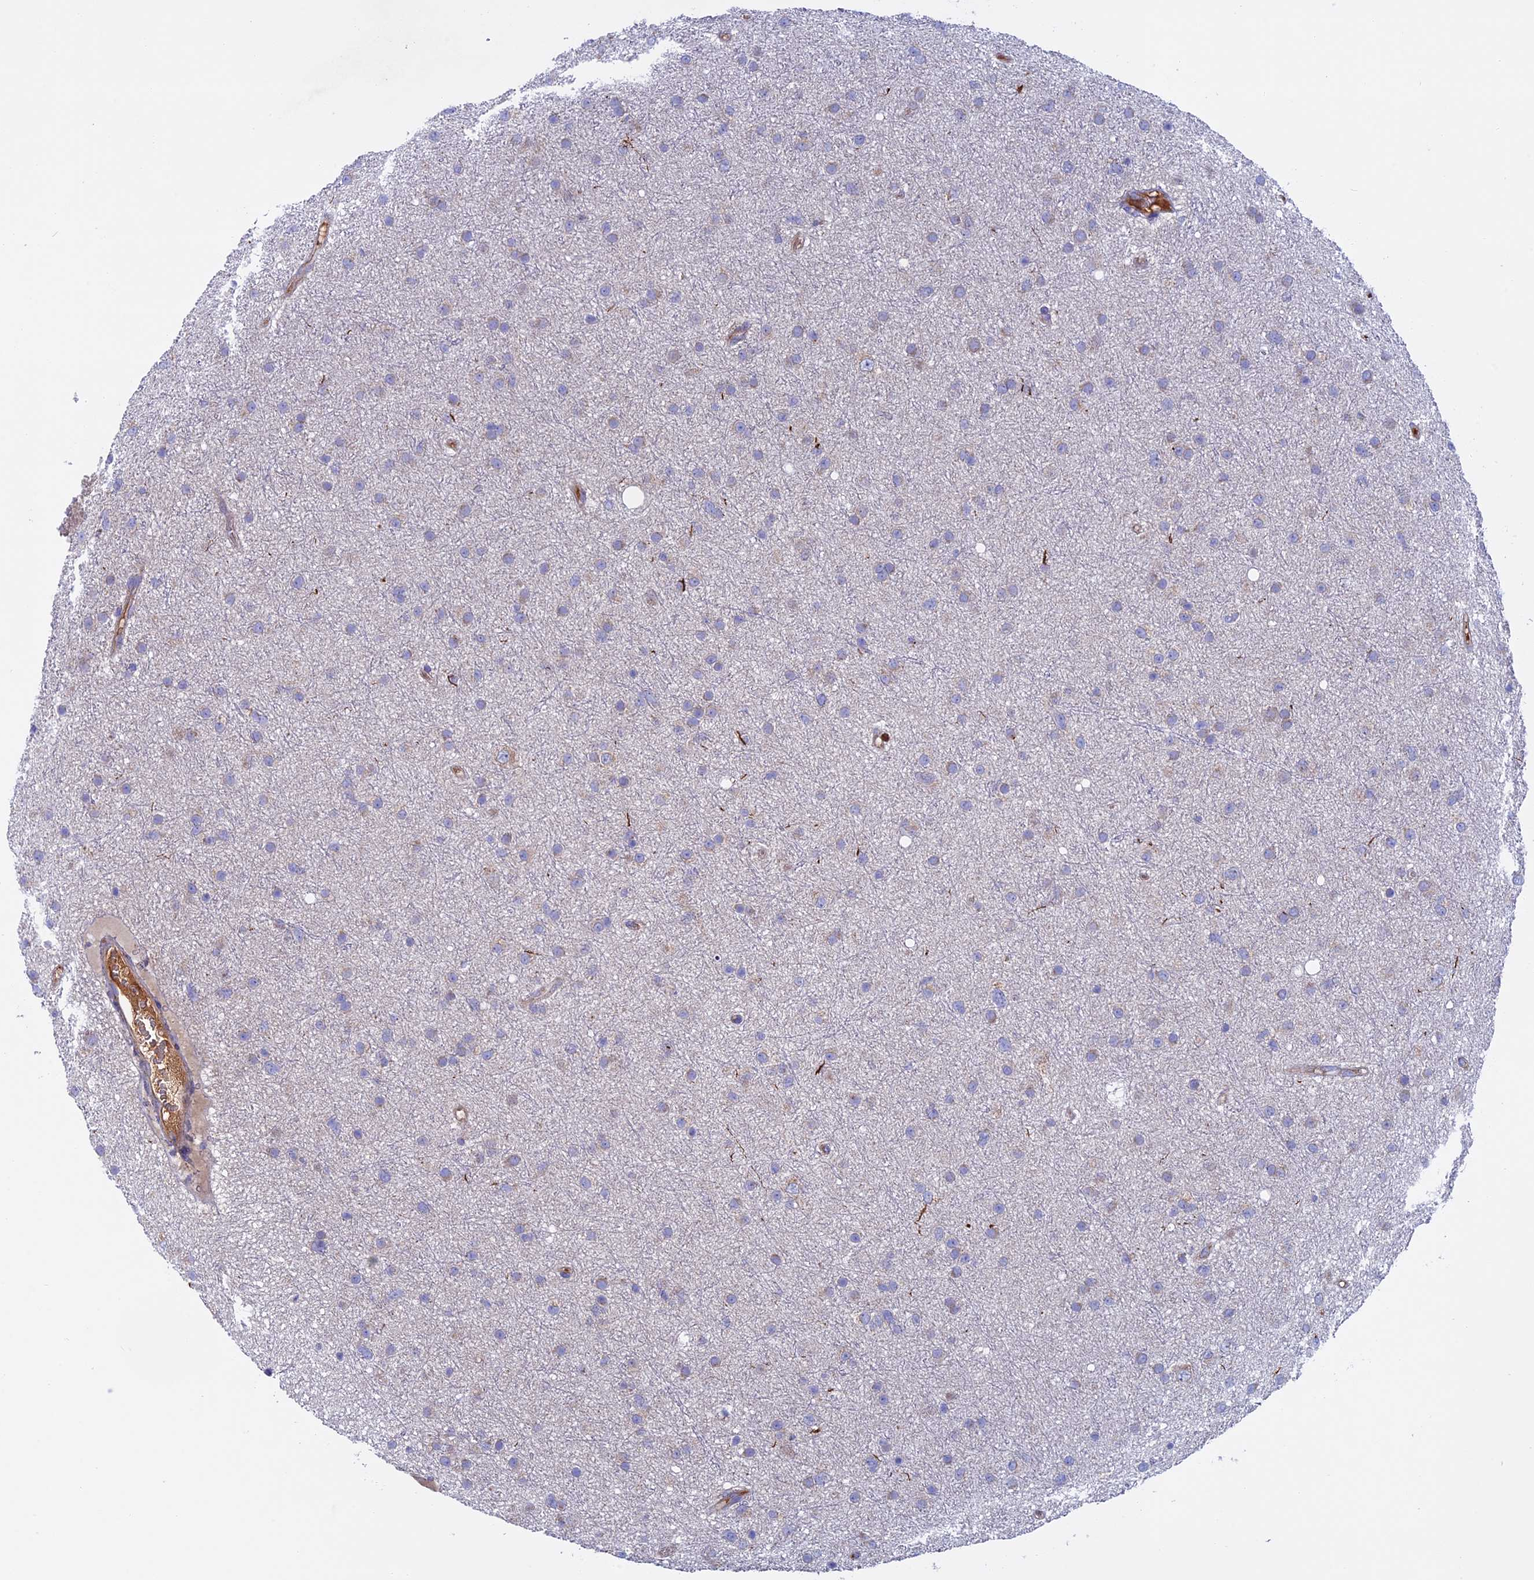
{"staining": {"intensity": "negative", "quantity": "none", "location": "none"}, "tissue": "glioma", "cell_type": "Tumor cells", "image_type": "cancer", "snomed": [{"axis": "morphology", "description": "Glioma, malignant, Low grade"}, {"axis": "topography", "description": "Cerebral cortex"}], "caption": "A histopathology image of malignant glioma (low-grade) stained for a protein displays no brown staining in tumor cells.", "gene": "SLC15A5", "patient": {"sex": "female", "age": 39}}